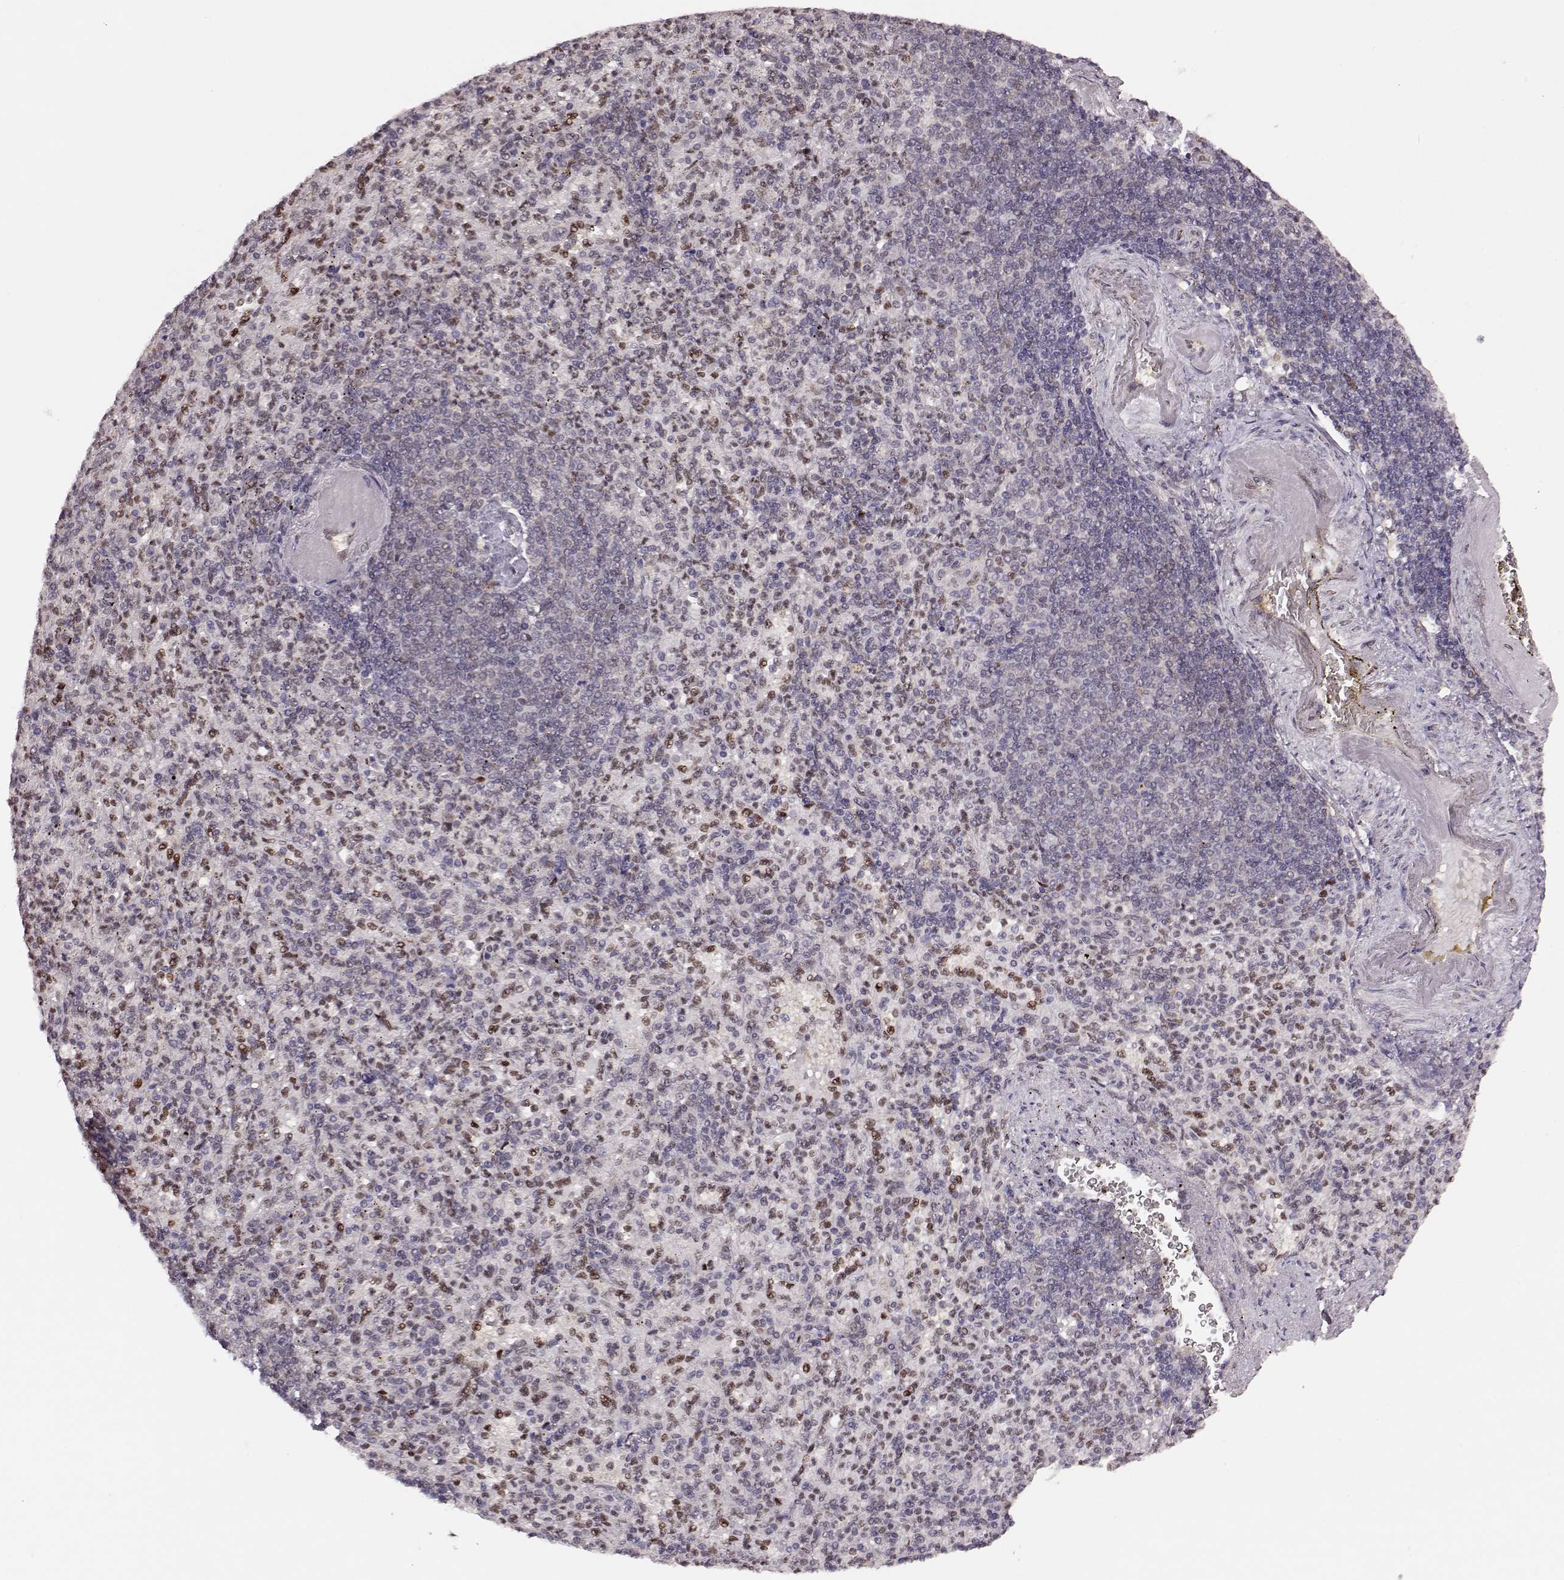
{"staining": {"intensity": "moderate", "quantity": "25%-75%", "location": "nuclear"}, "tissue": "spleen", "cell_type": "Cells in red pulp", "image_type": "normal", "snomed": [{"axis": "morphology", "description": "Normal tissue, NOS"}, {"axis": "topography", "description": "Spleen"}], "caption": "Spleen was stained to show a protein in brown. There is medium levels of moderate nuclear expression in approximately 25%-75% of cells in red pulp. Nuclei are stained in blue.", "gene": "KLF6", "patient": {"sex": "female", "age": 74}}